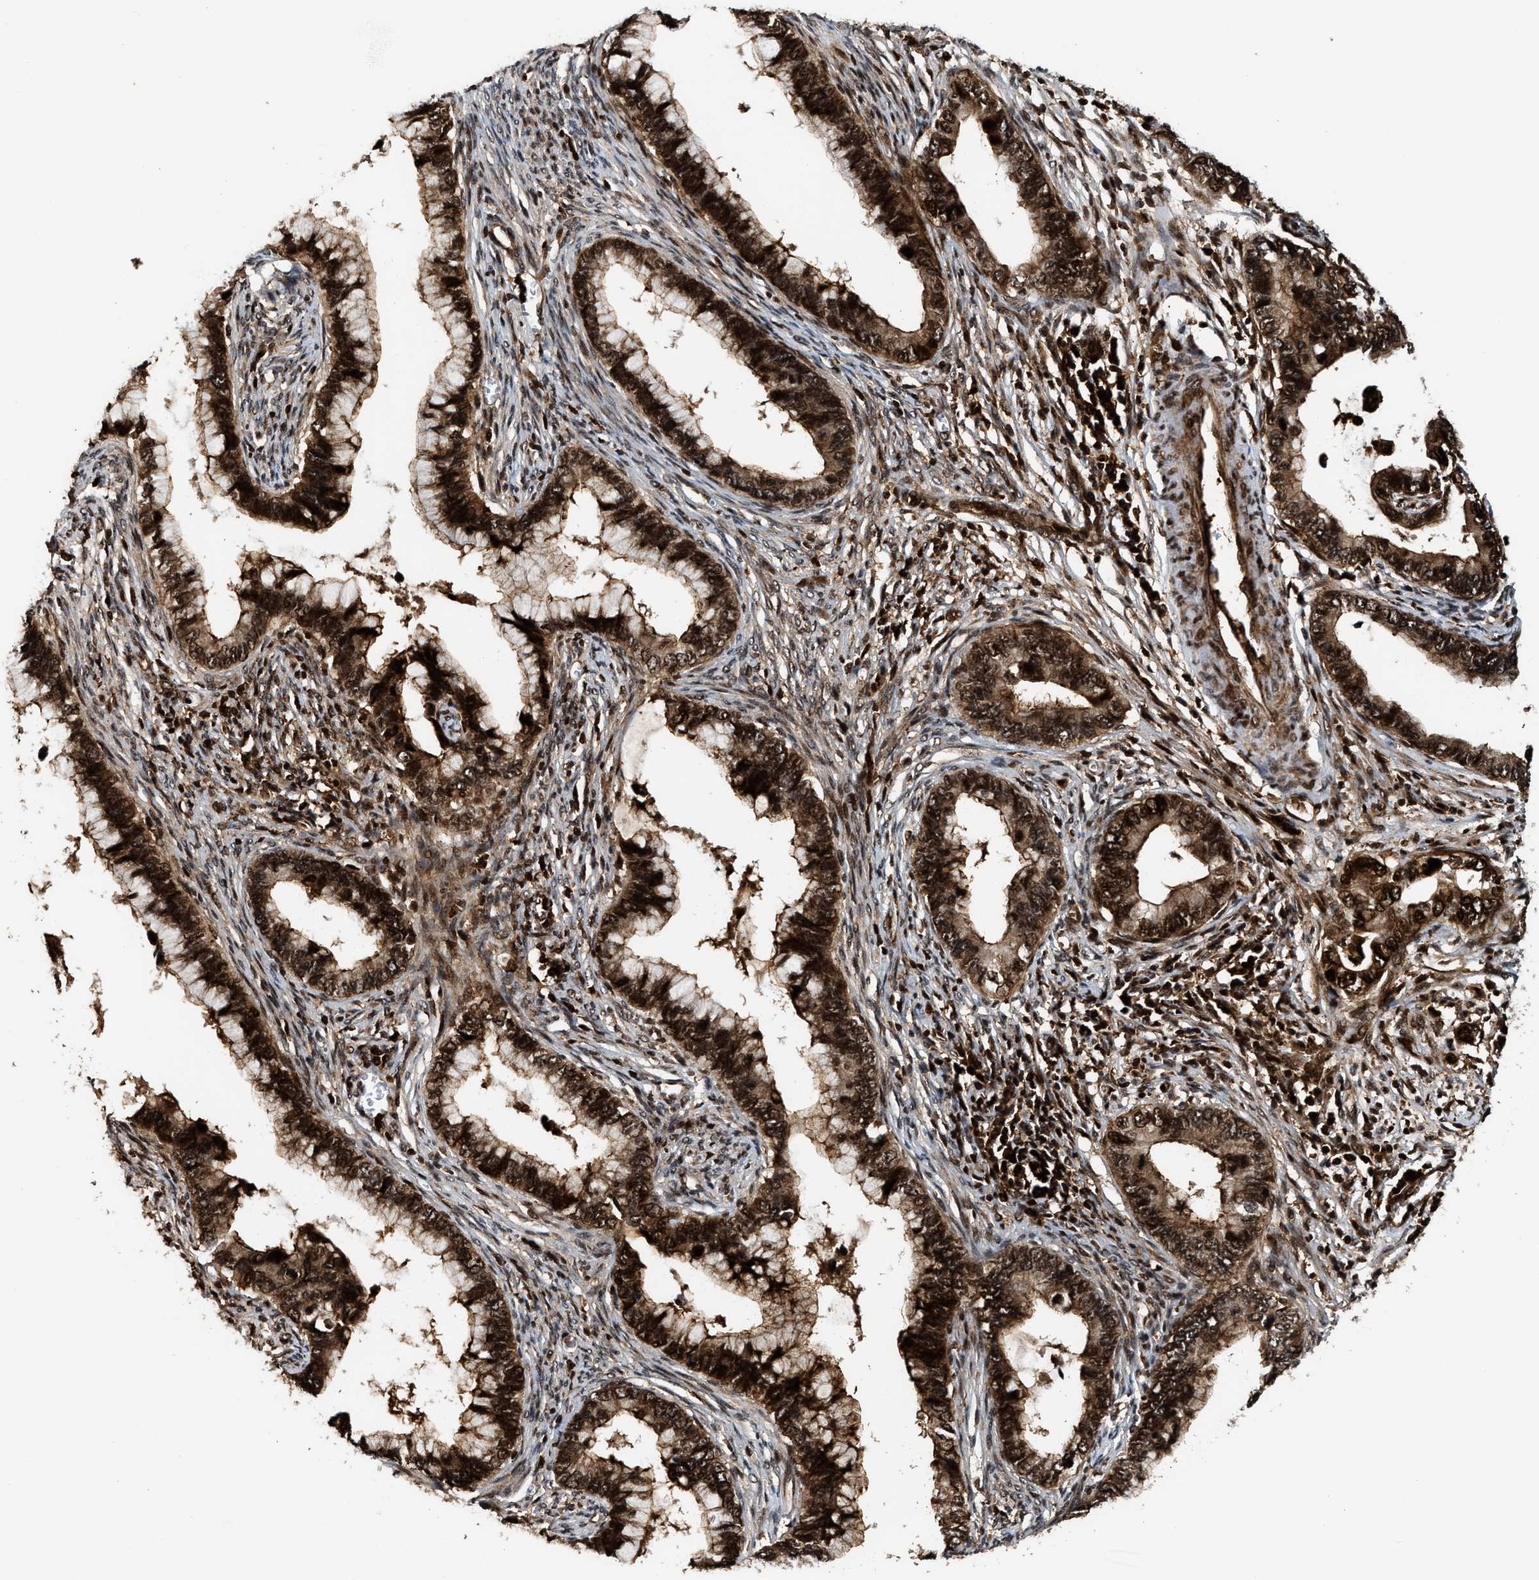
{"staining": {"intensity": "strong", "quantity": ">75%", "location": "cytoplasmic/membranous,nuclear"}, "tissue": "cervical cancer", "cell_type": "Tumor cells", "image_type": "cancer", "snomed": [{"axis": "morphology", "description": "Adenocarcinoma, NOS"}, {"axis": "topography", "description": "Cervix"}], "caption": "Tumor cells reveal strong cytoplasmic/membranous and nuclear staining in approximately >75% of cells in cervical cancer (adenocarcinoma).", "gene": "MDM2", "patient": {"sex": "female", "age": 44}}